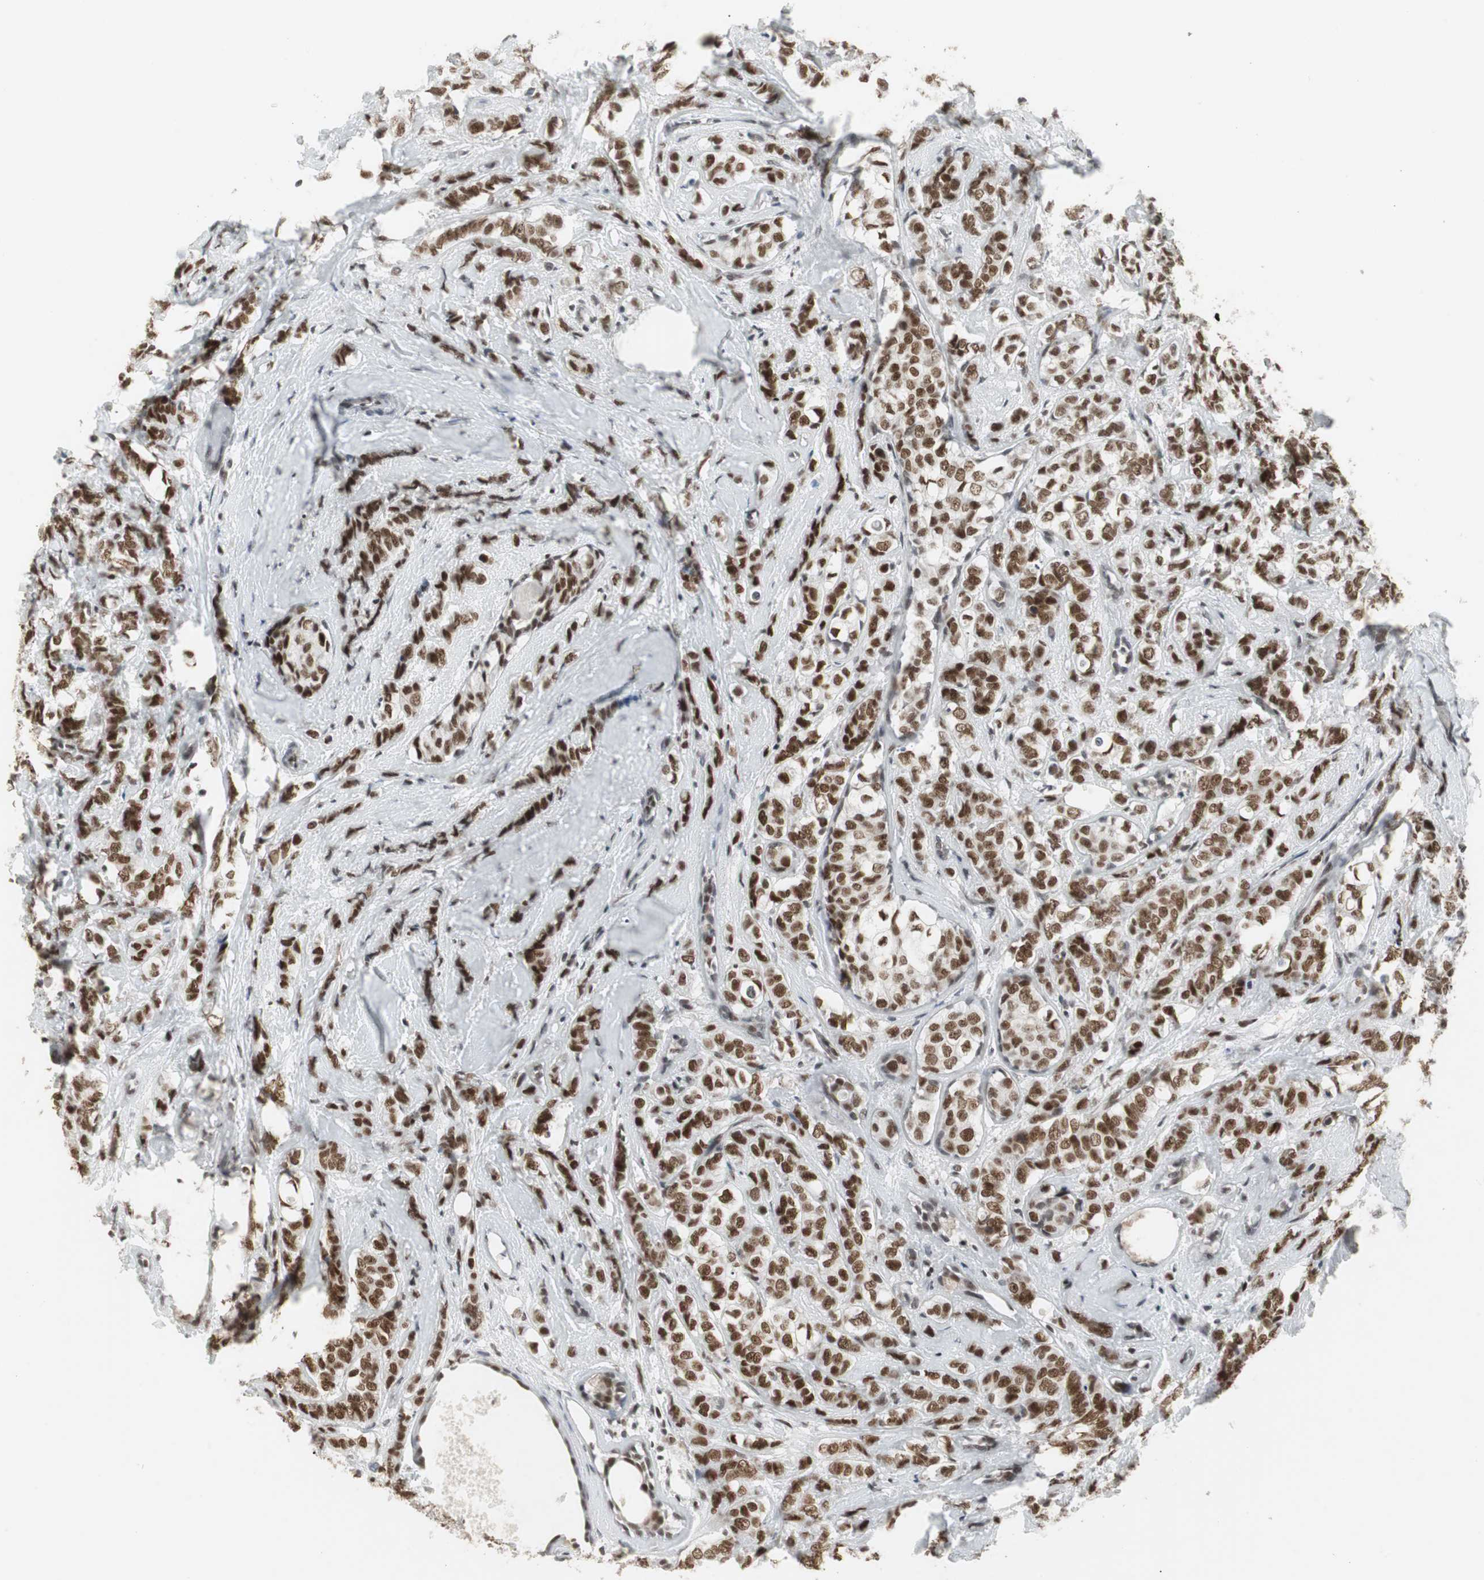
{"staining": {"intensity": "strong", "quantity": ">75%", "location": "nuclear"}, "tissue": "breast cancer", "cell_type": "Tumor cells", "image_type": "cancer", "snomed": [{"axis": "morphology", "description": "Lobular carcinoma"}, {"axis": "topography", "description": "Breast"}], "caption": "Approximately >75% of tumor cells in human breast lobular carcinoma demonstrate strong nuclear protein expression as visualized by brown immunohistochemical staining.", "gene": "RTF1", "patient": {"sex": "female", "age": 60}}